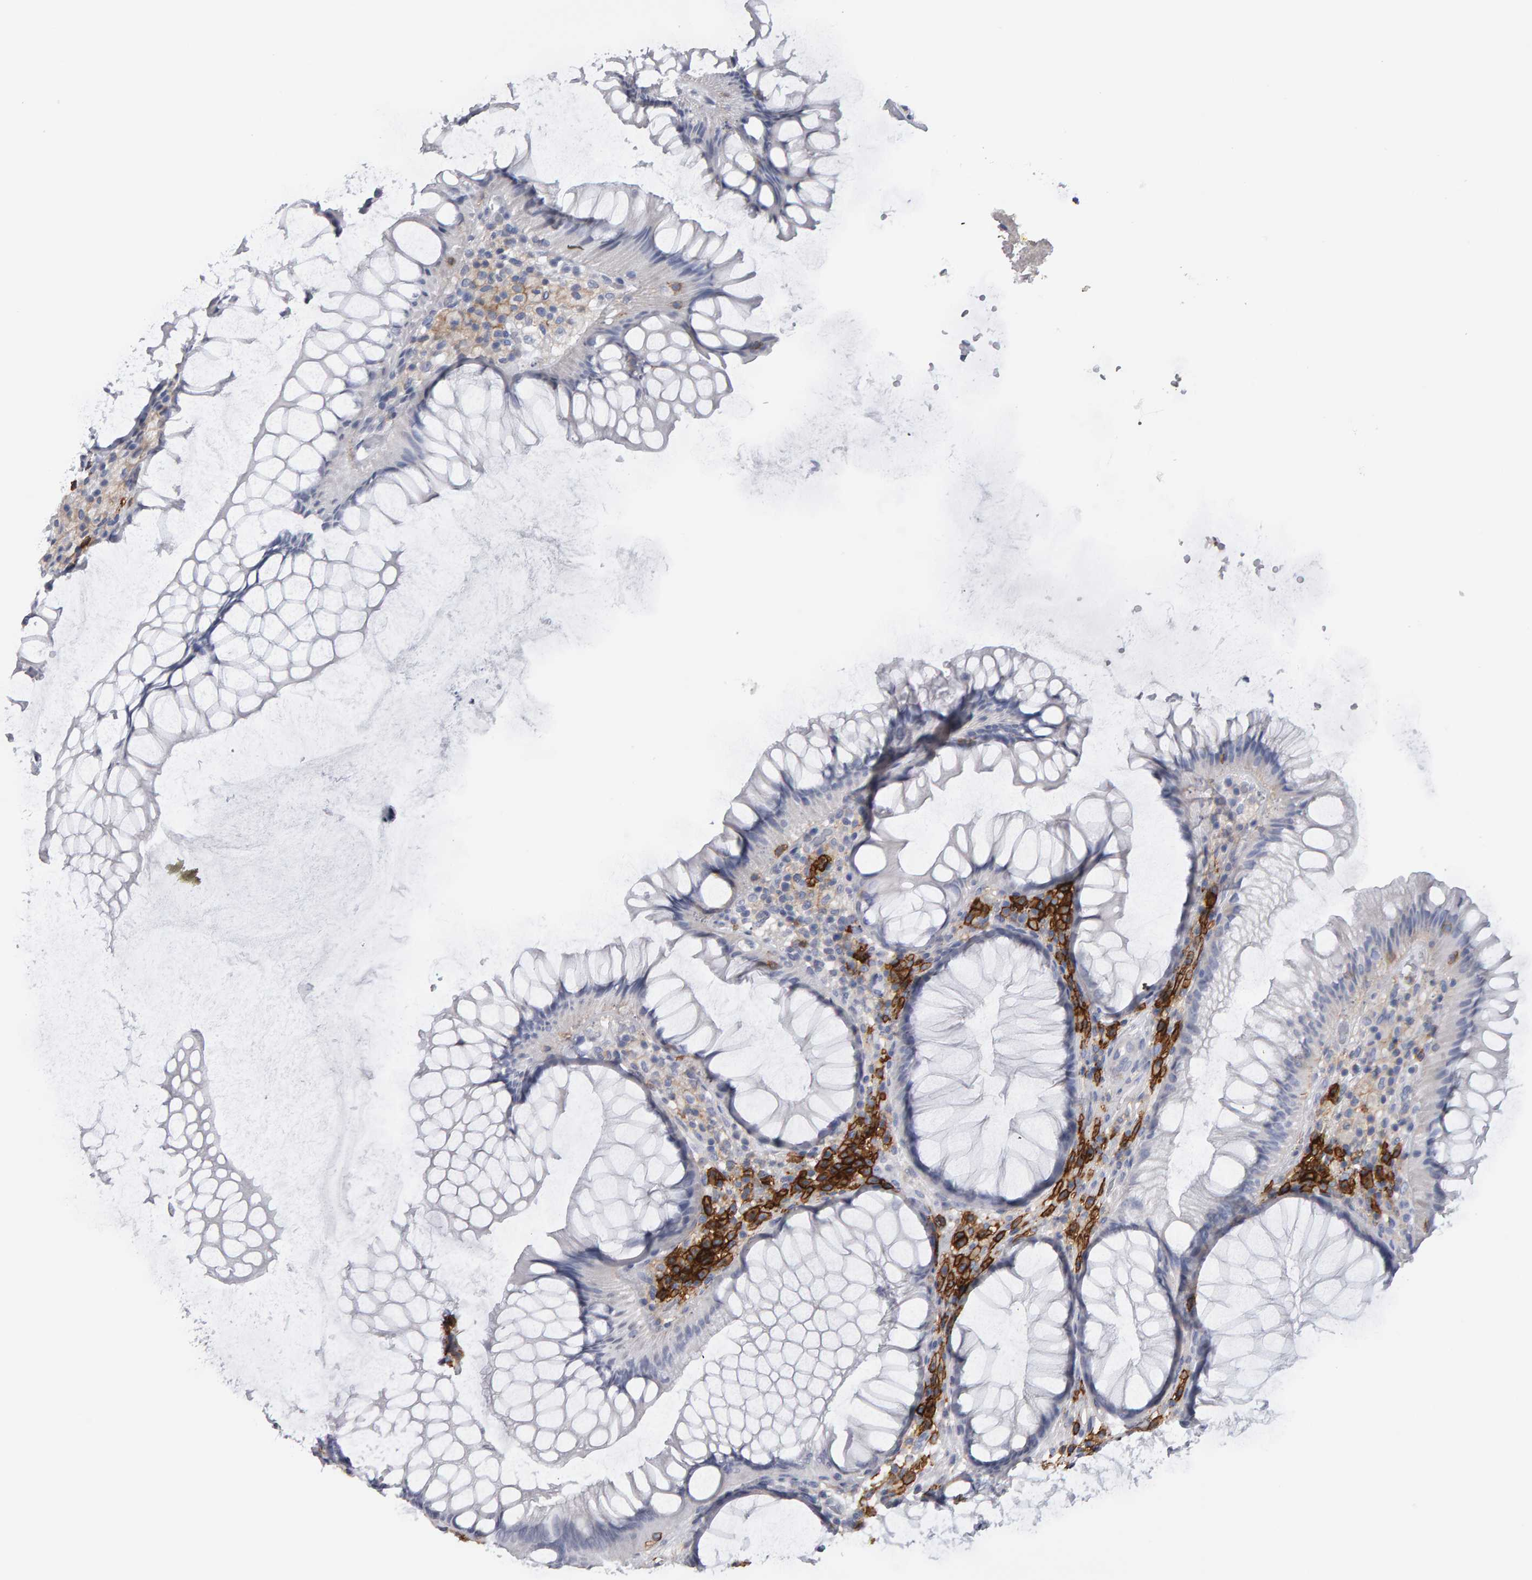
{"staining": {"intensity": "negative", "quantity": "none", "location": "none"}, "tissue": "rectum", "cell_type": "Glandular cells", "image_type": "normal", "snomed": [{"axis": "morphology", "description": "Normal tissue, NOS"}, {"axis": "topography", "description": "Rectum"}], "caption": "Immunohistochemistry histopathology image of unremarkable rectum: human rectum stained with DAB (3,3'-diaminobenzidine) demonstrates no significant protein staining in glandular cells.", "gene": "CD38", "patient": {"sex": "male", "age": 51}}